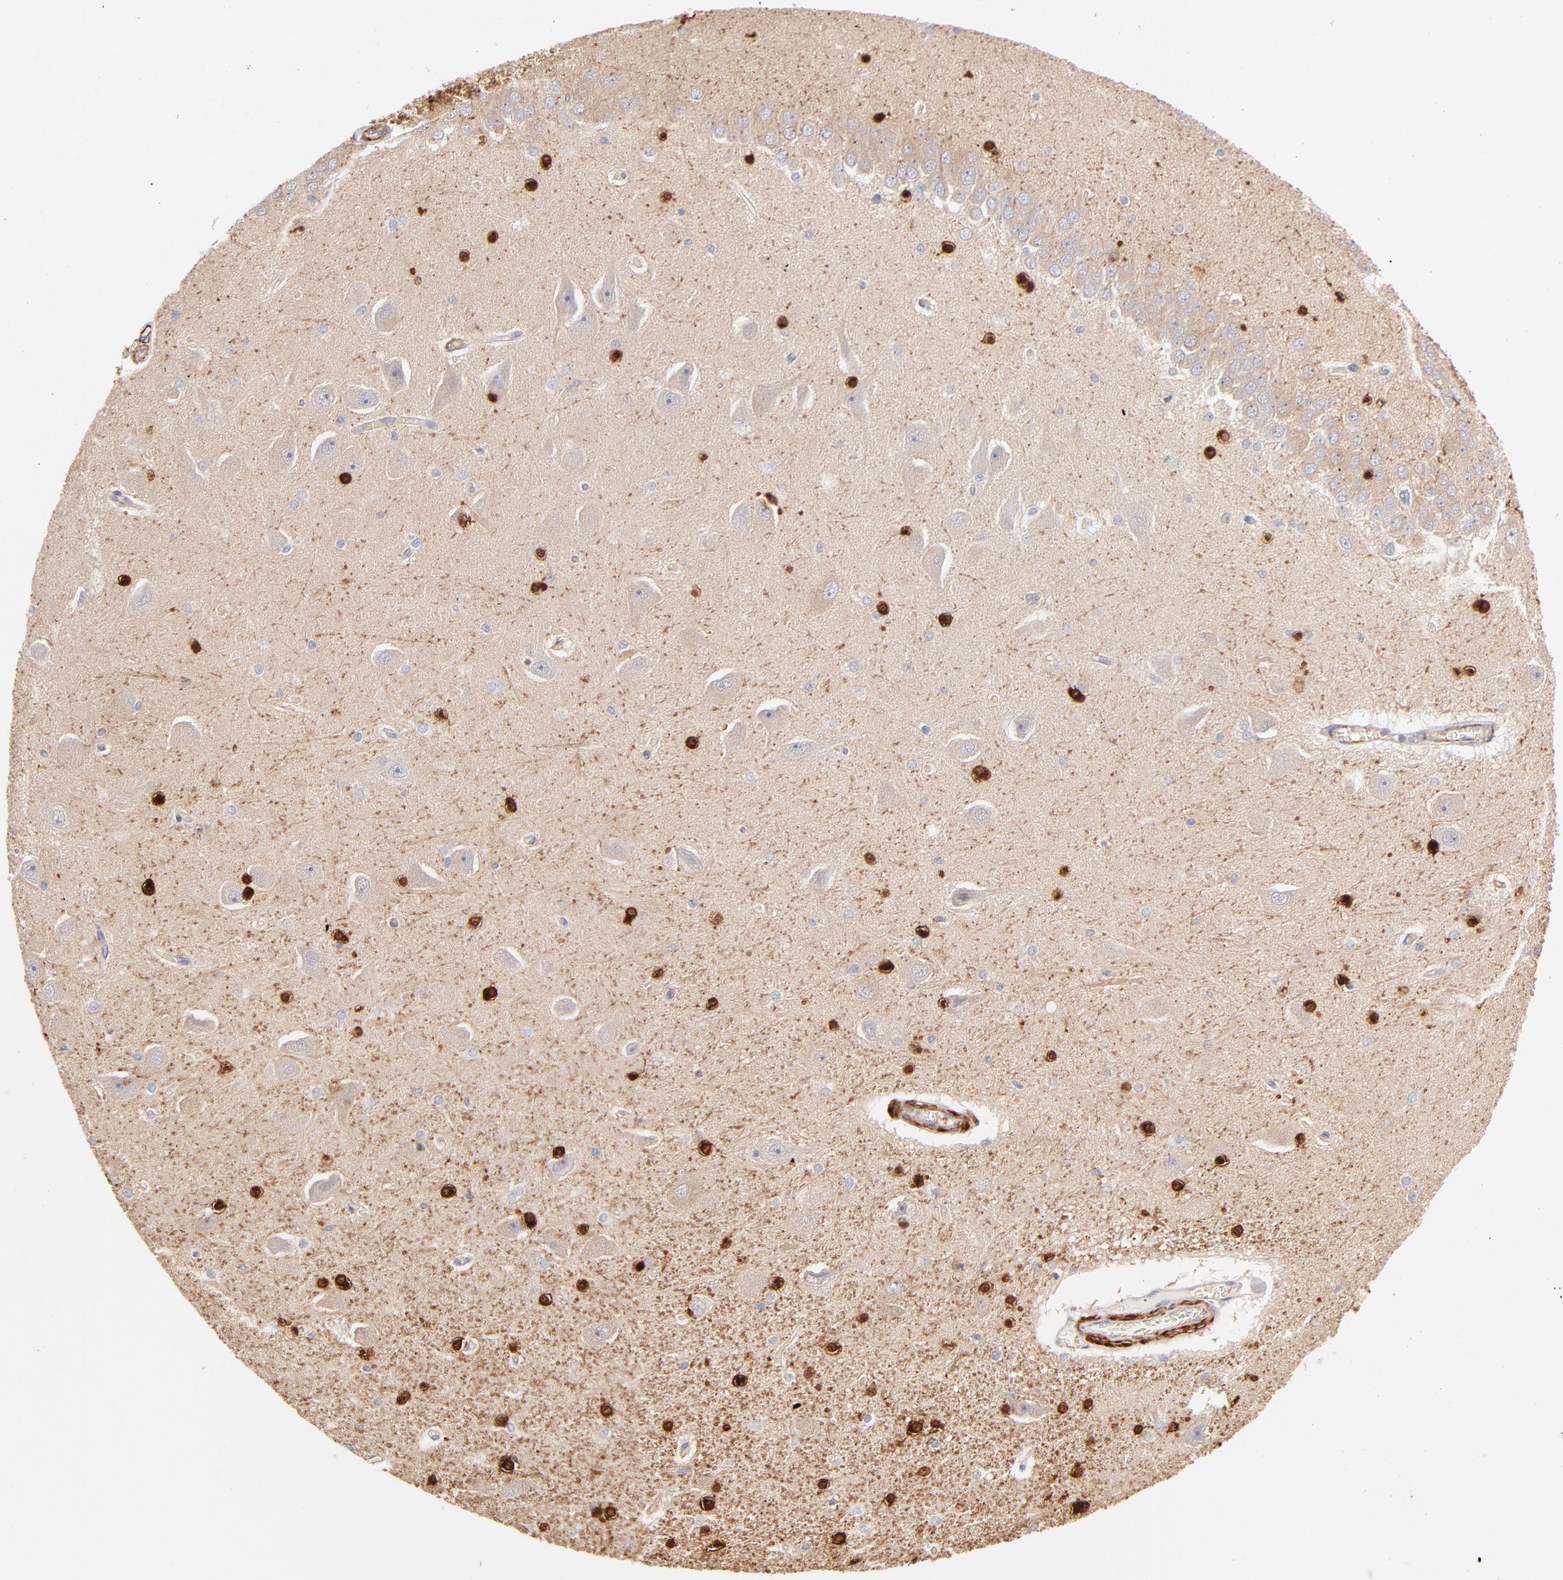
{"staining": {"intensity": "strong", "quantity": "25%-75%", "location": "cytoplasmic/membranous"}, "tissue": "hippocampus", "cell_type": "Glial cells", "image_type": "normal", "snomed": [{"axis": "morphology", "description": "Normal tissue, NOS"}, {"axis": "topography", "description": "Hippocampus"}], "caption": "An image showing strong cytoplasmic/membranous positivity in approximately 25%-75% of glial cells in benign hippocampus, as visualized by brown immunohistochemical staining.", "gene": "LDLRAP1", "patient": {"sex": "female", "age": 54}}